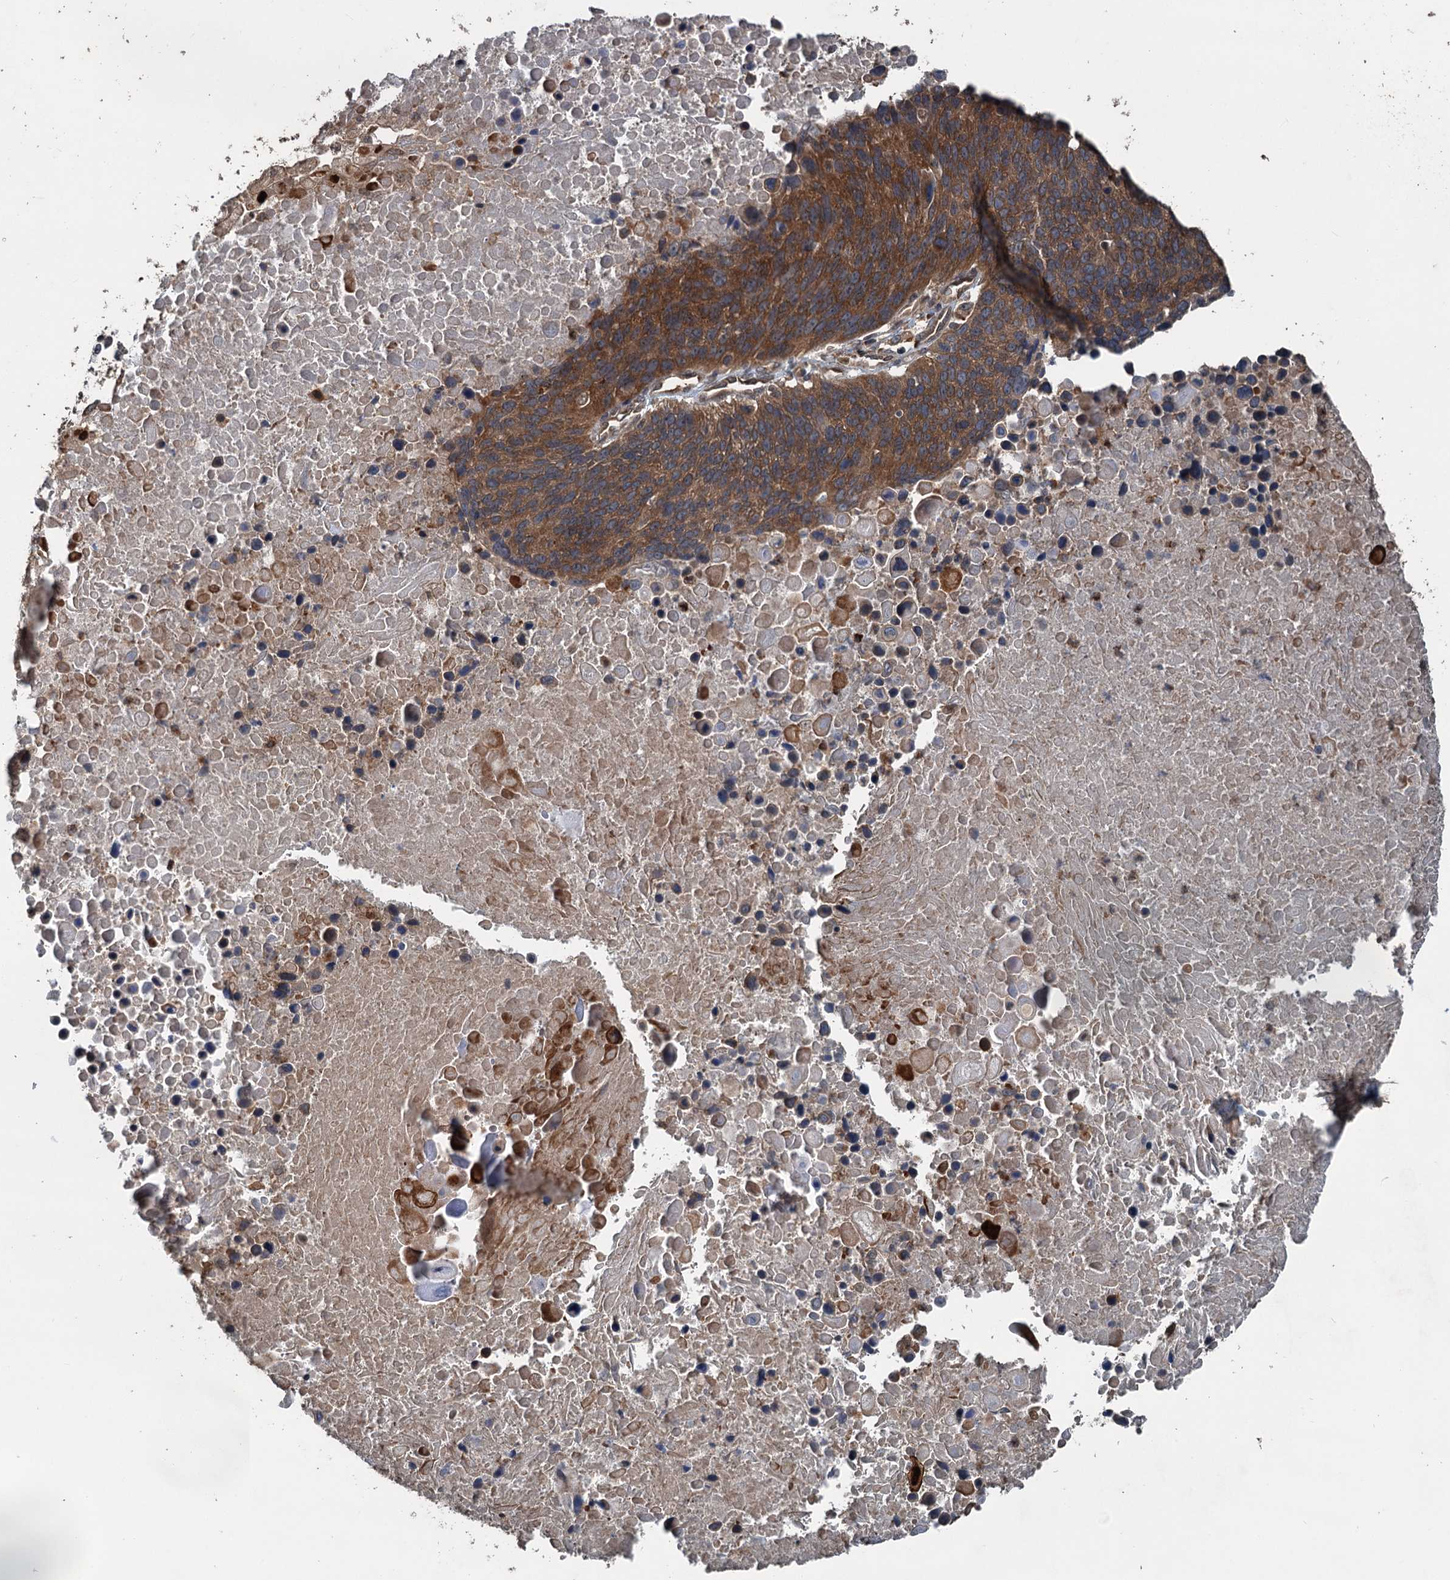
{"staining": {"intensity": "moderate", "quantity": ">75%", "location": "cytoplasmic/membranous"}, "tissue": "lung cancer", "cell_type": "Tumor cells", "image_type": "cancer", "snomed": [{"axis": "morphology", "description": "Normal tissue, NOS"}, {"axis": "morphology", "description": "Squamous cell carcinoma, NOS"}, {"axis": "topography", "description": "Lymph node"}, {"axis": "topography", "description": "Lung"}], "caption": "Lung squamous cell carcinoma stained for a protein (brown) exhibits moderate cytoplasmic/membranous positive expression in about >75% of tumor cells.", "gene": "N4BP2L2", "patient": {"sex": "male", "age": 66}}